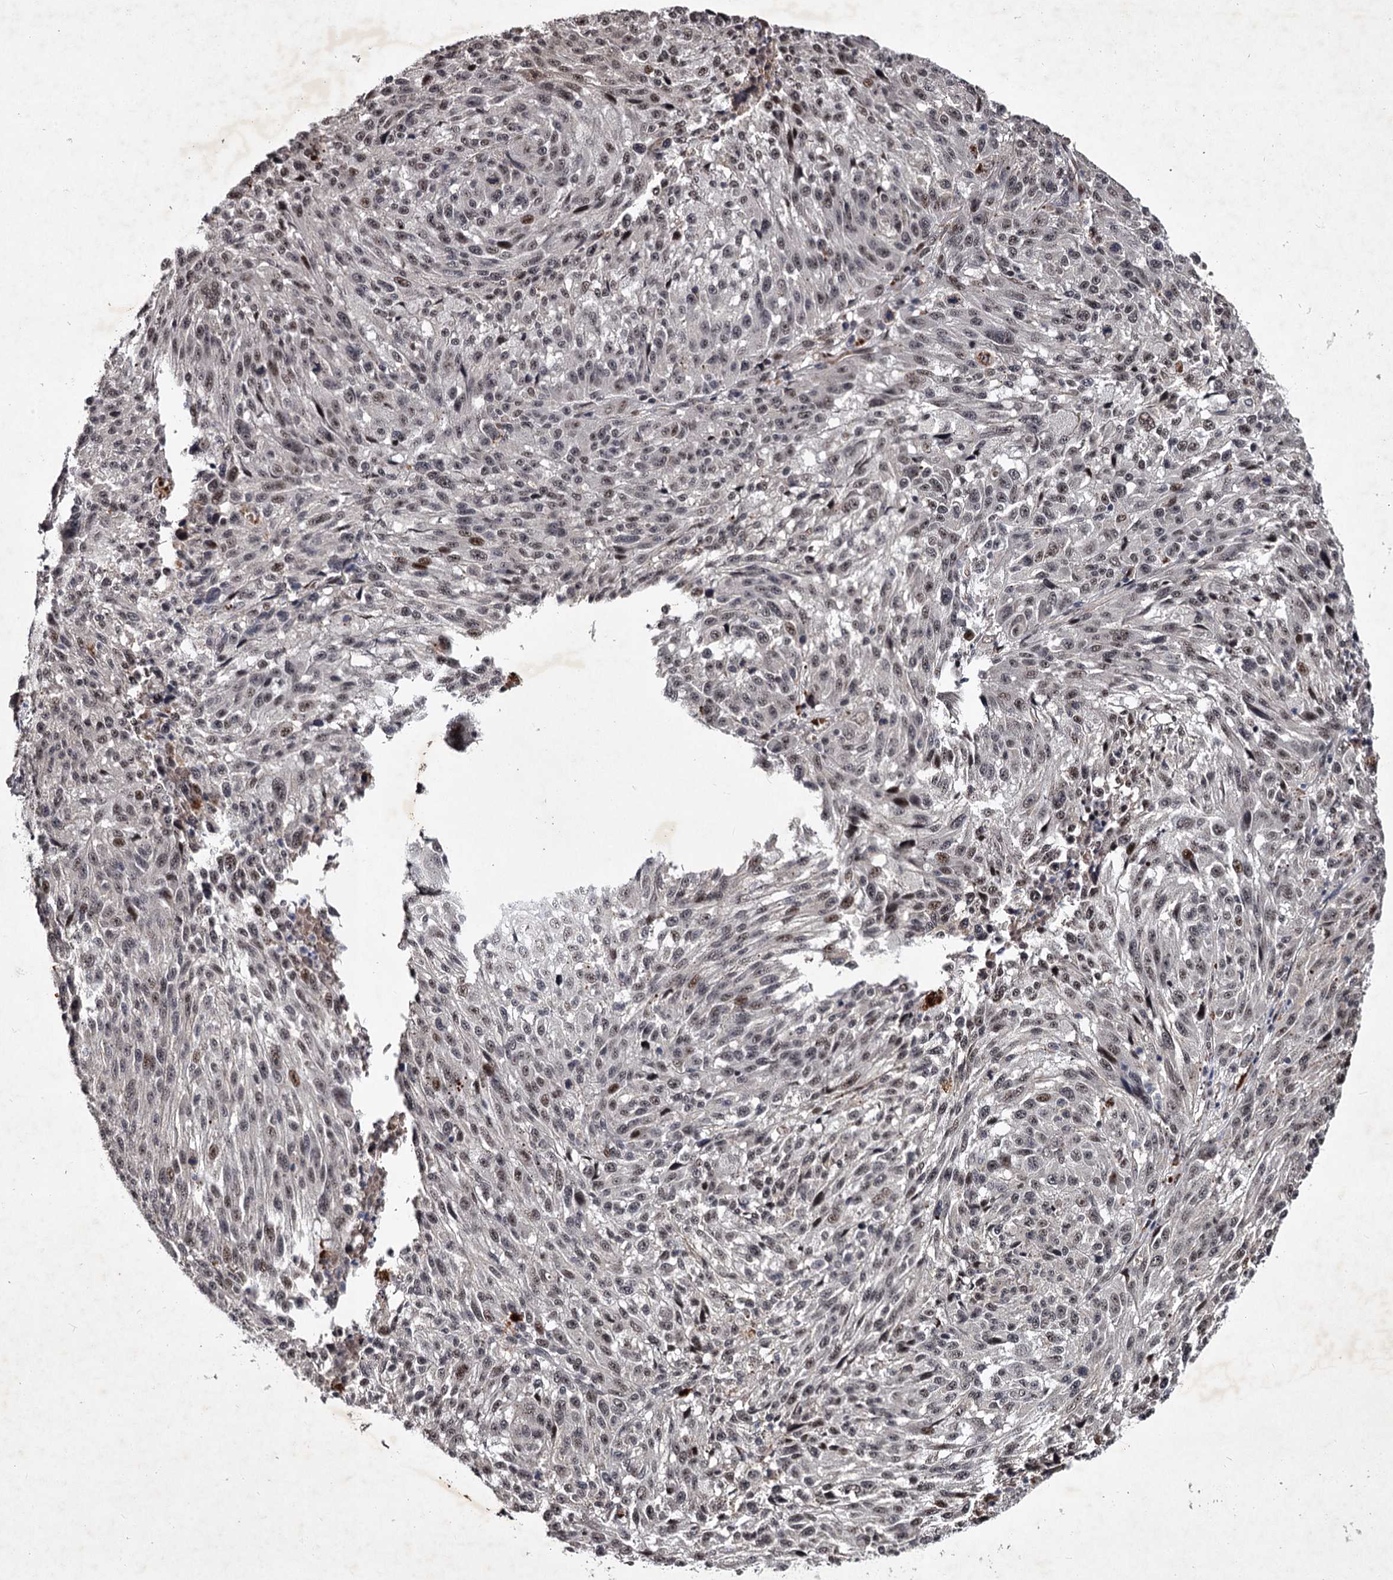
{"staining": {"intensity": "weak", "quantity": "25%-75%", "location": "nuclear"}, "tissue": "melanoma", "cell_type": "Tumor cells", "image_type": "cancer", "snomed": [{"axis": "morphology", "description": "Malignant melanoma, NOS"}, {"axis": "topography", "description": "Skin"}], "caption": "IHC of melanoma reveals low levels of weak nuclear expression in approximately 25%-75% of tumor cells. The staining is performed using DAB (3,3'-diaminobenzidine) brown chromogen to label protein expression. The nuclei are counter-stained blue using hematoxylin.", "gene": "RNF44", "patient": {"sex": "male", "age": 53}}